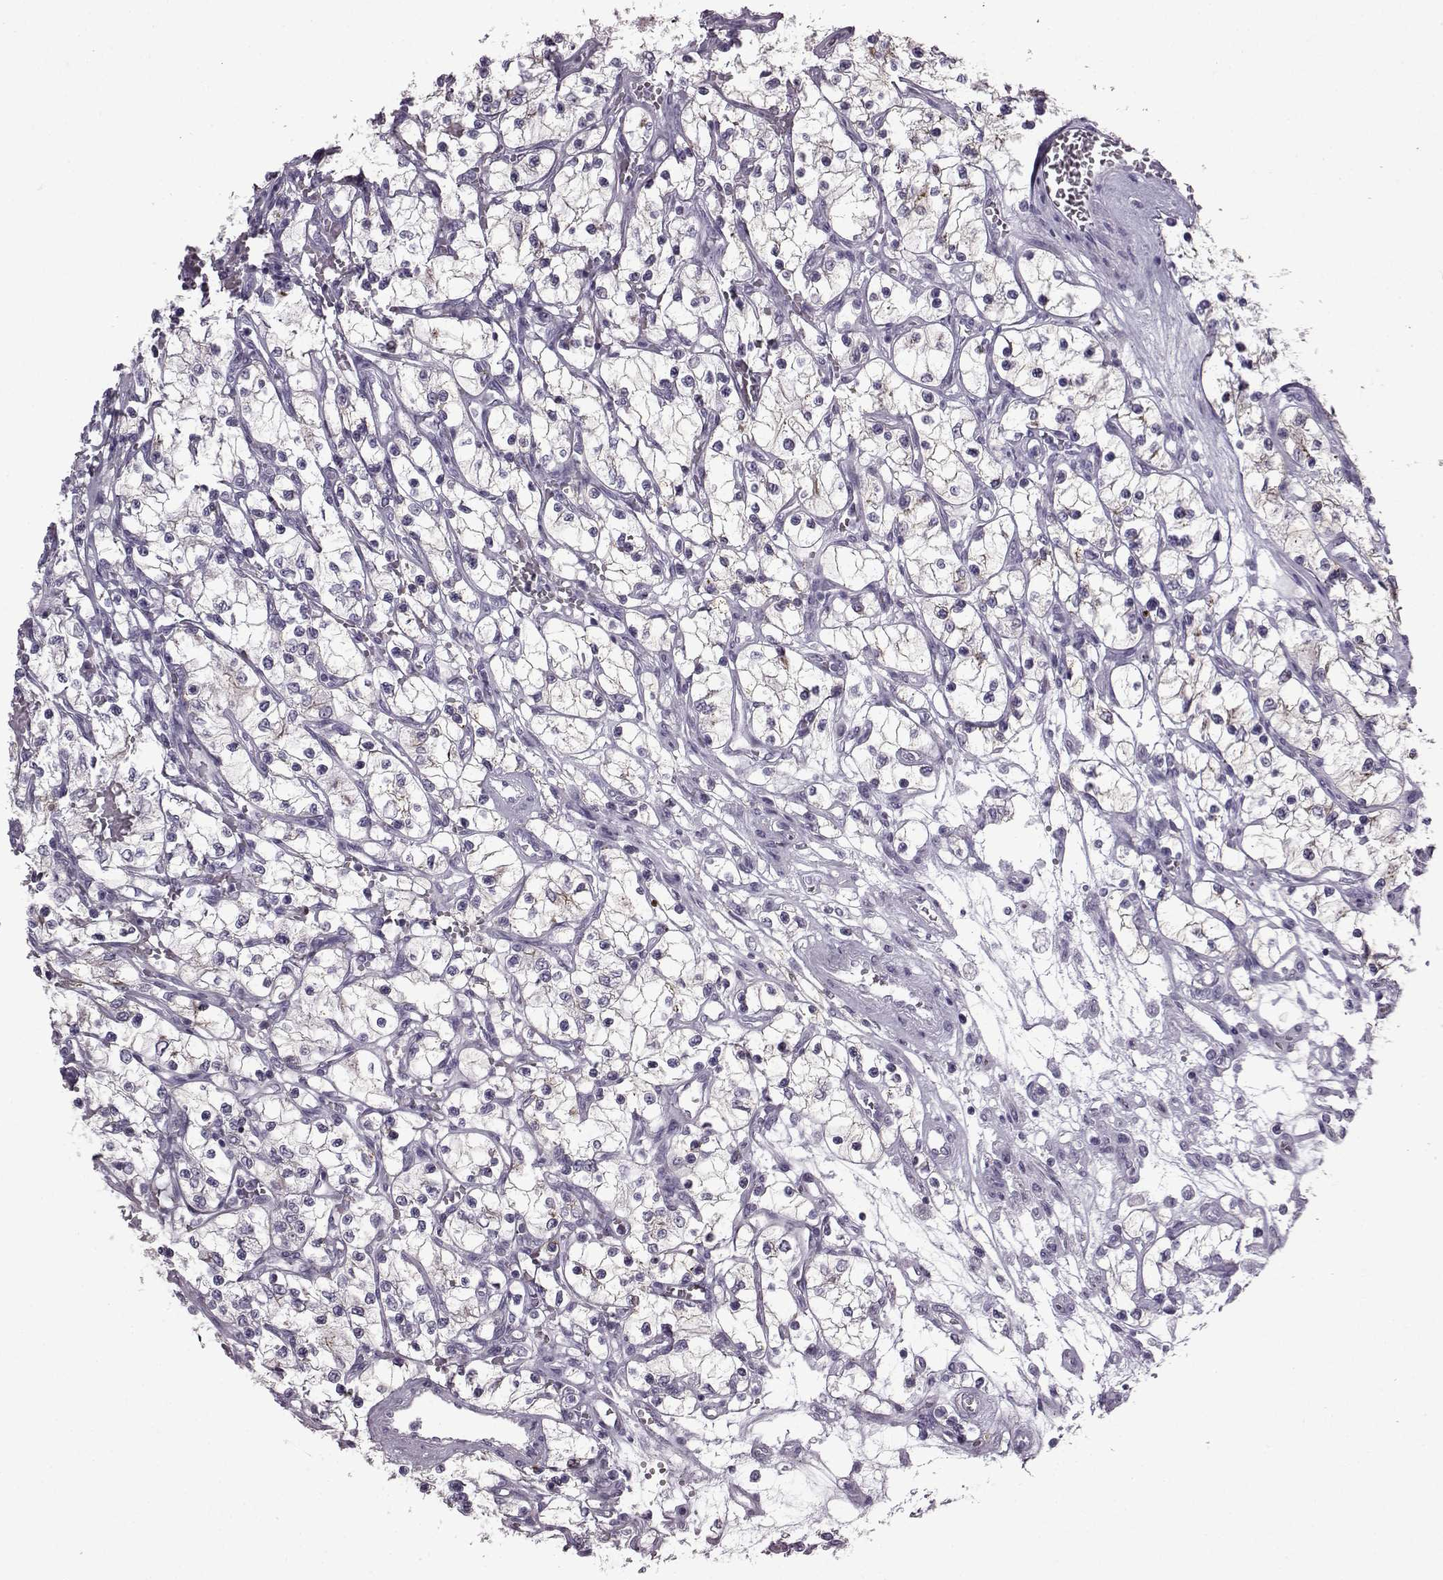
{"staining": {"intensity": "negative", "quantity": "none", "location": "none"}, "tissue": "renal cancer", "cell_type": "Tumor cells", "image_type": "cancer", "snomed": [{"axis": "morphology", "description": "Adenocarcinoma, NOS"}, {"axis": "topography", "description": "Kidney"}], "caption": "DAB (3,3'-diaminobenzidine) immunohistochemical staining of adenocarcinoma (renal) displays no significant staining in tumor cells.", "gene": "SLC28A2", "patient": {"sex": "female", "age": 69}}